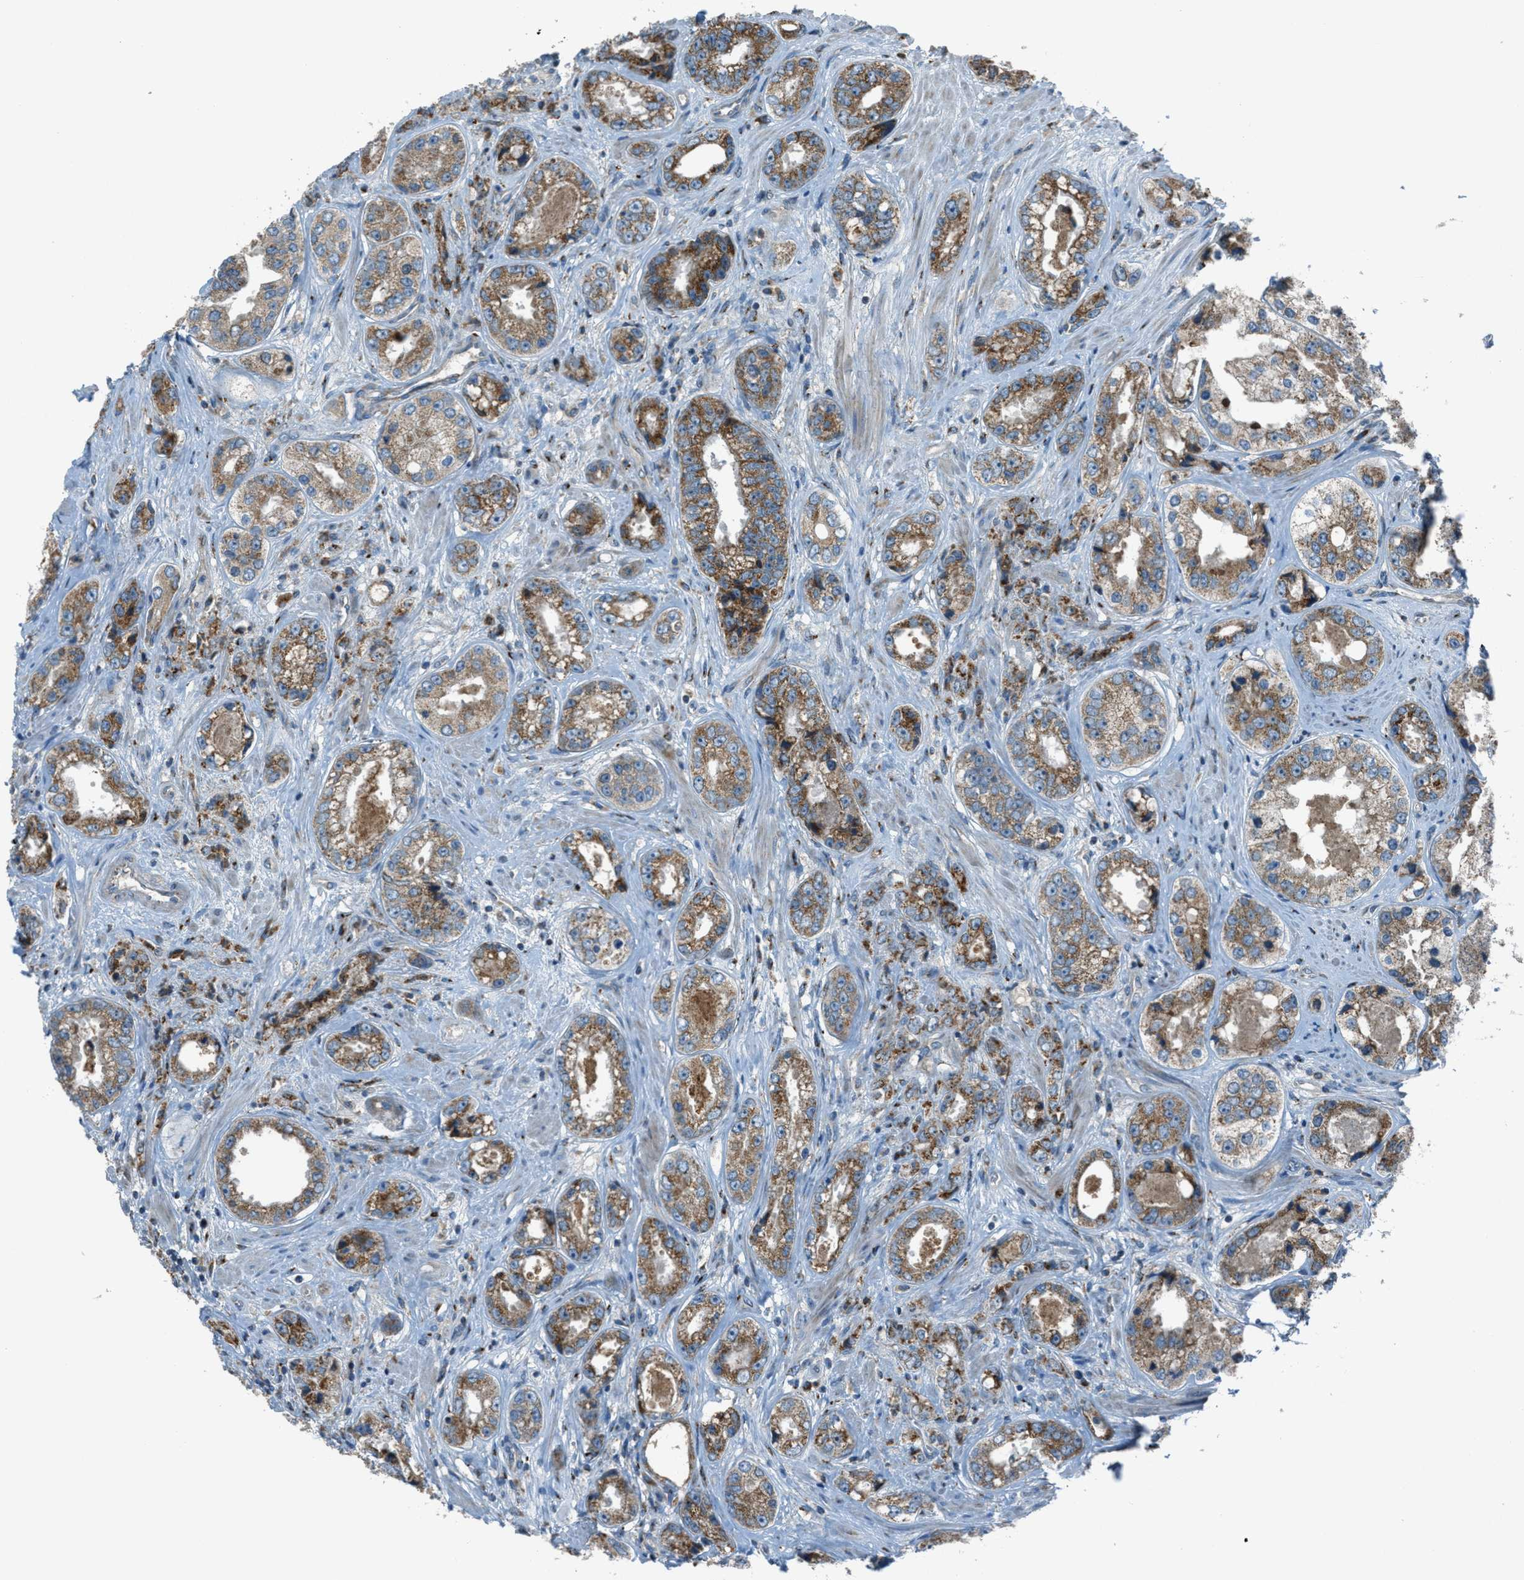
{"staining": {"intensity": "moderate", "quantity": ">75%", "location": "cytoplasmic/membranous"}, "tissue": "prostate cancer", "cell_type": "Tumor cells", "image_type": "cancer", "snomed": [{"axis": "morphology", "description": "Adenocarcinoma, High grade"}, {"axis": "topography", "description": "Prostate"}], "caption": "IHC micrograph of neoplastic tissue: human prostate high-grade adenocarcinoma stained using immunohistochemistry (IHC) demonstrates medium levels of moderate protein expression localized specifically in the cytoplasmic/membranous of tumor cells, appearing as a cytoplasmic/membranous brown color.", "gene": "BCKDK", "patient": {"sex": "male", "age": 61}}